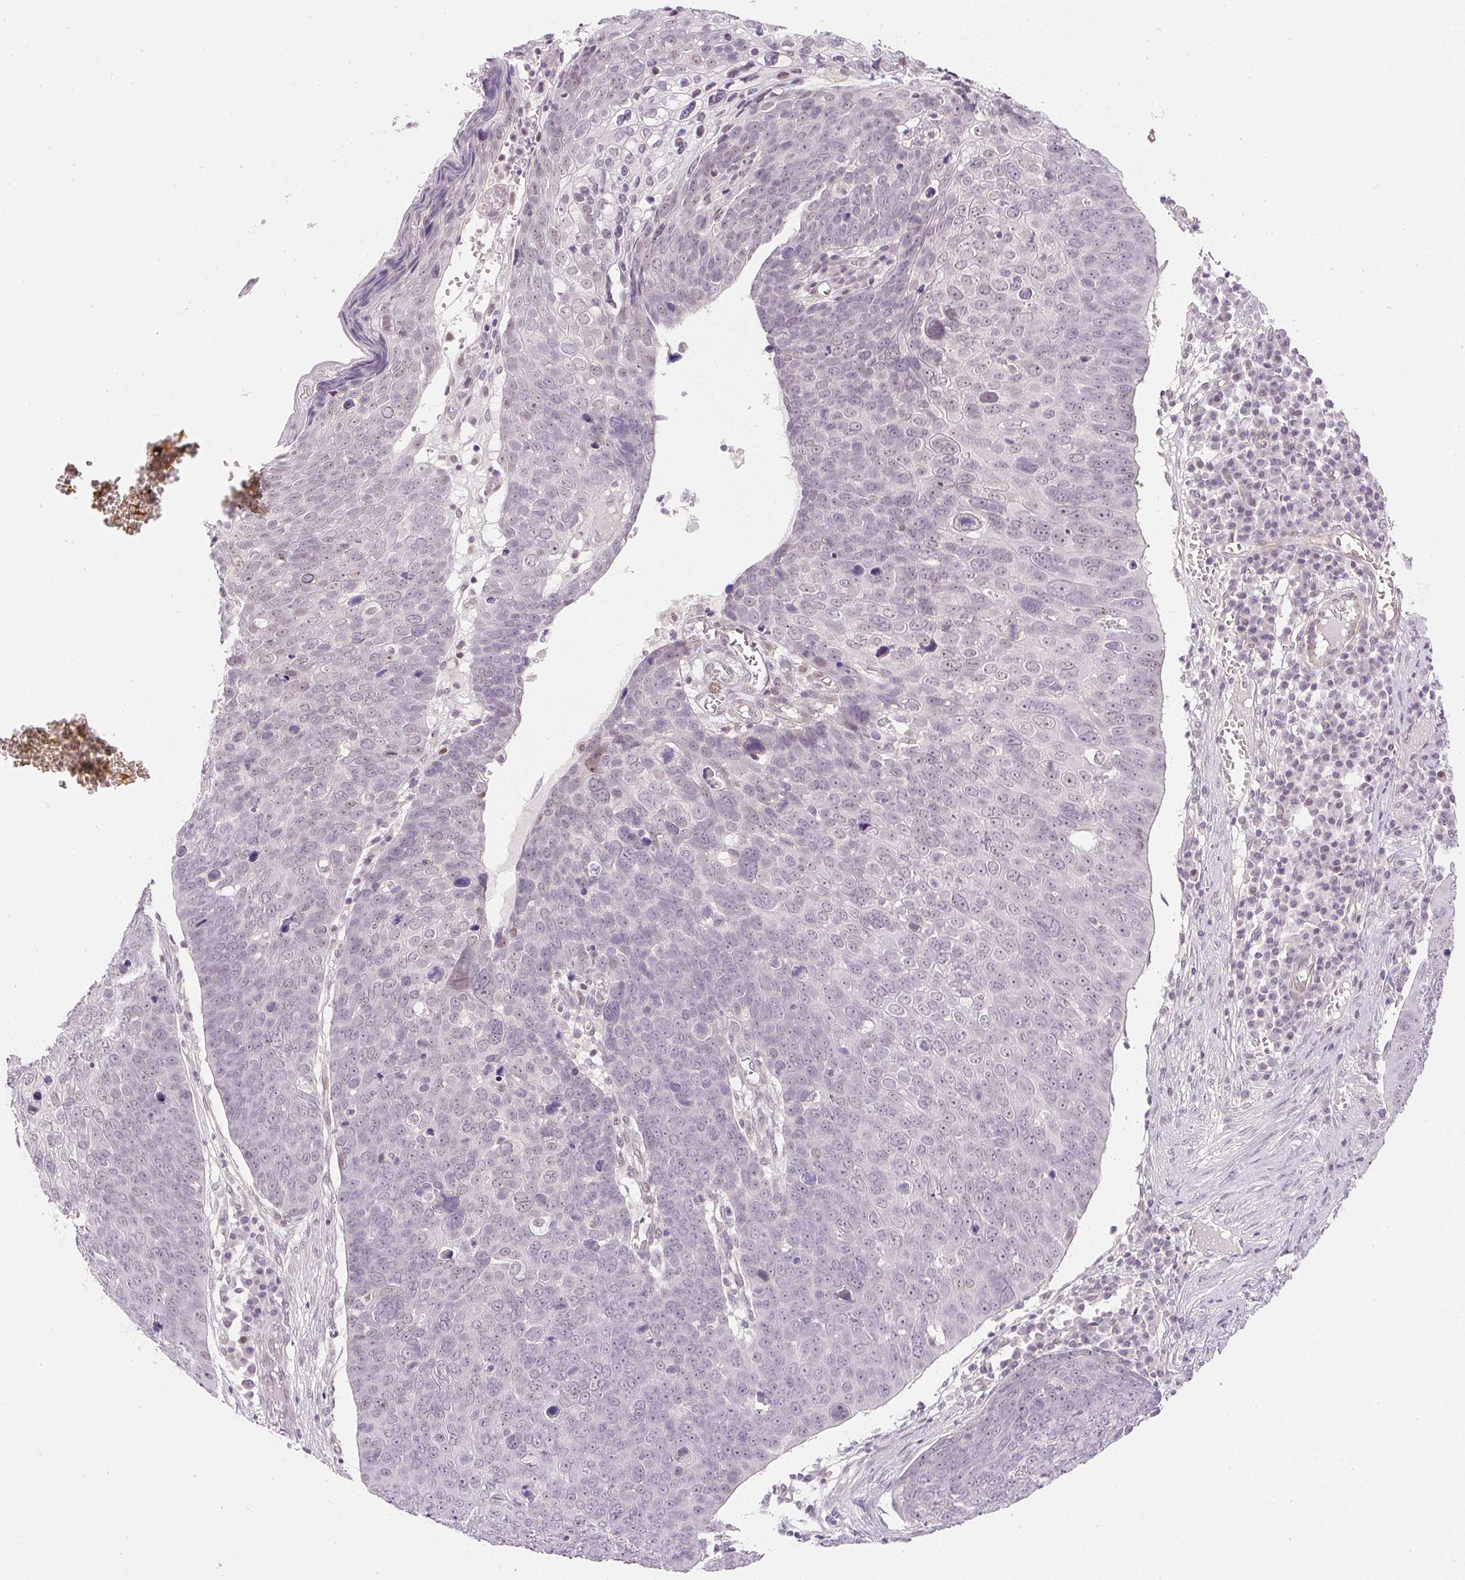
{"staining": {"intensity": "weak", "quantity": "<25%", "location": "nuclear"}, "tissue": "skin cancer", "cell_type": "Tumor cells", "image_type": "cancer", "snomed": [{"axis": "morphology", "description": "Squamous cell carcinoma, NOS"}, {"axis": "topography", "description": "Skin"}], "caption": "An image of skin cancer stained for a protein shows no brown staining in tumor cells. (Immunohistochemistry (ihc), brightfield microscopy, high magnification).", "gene": "DPPA4", "patient": {"sex": "male", "age": 71}}